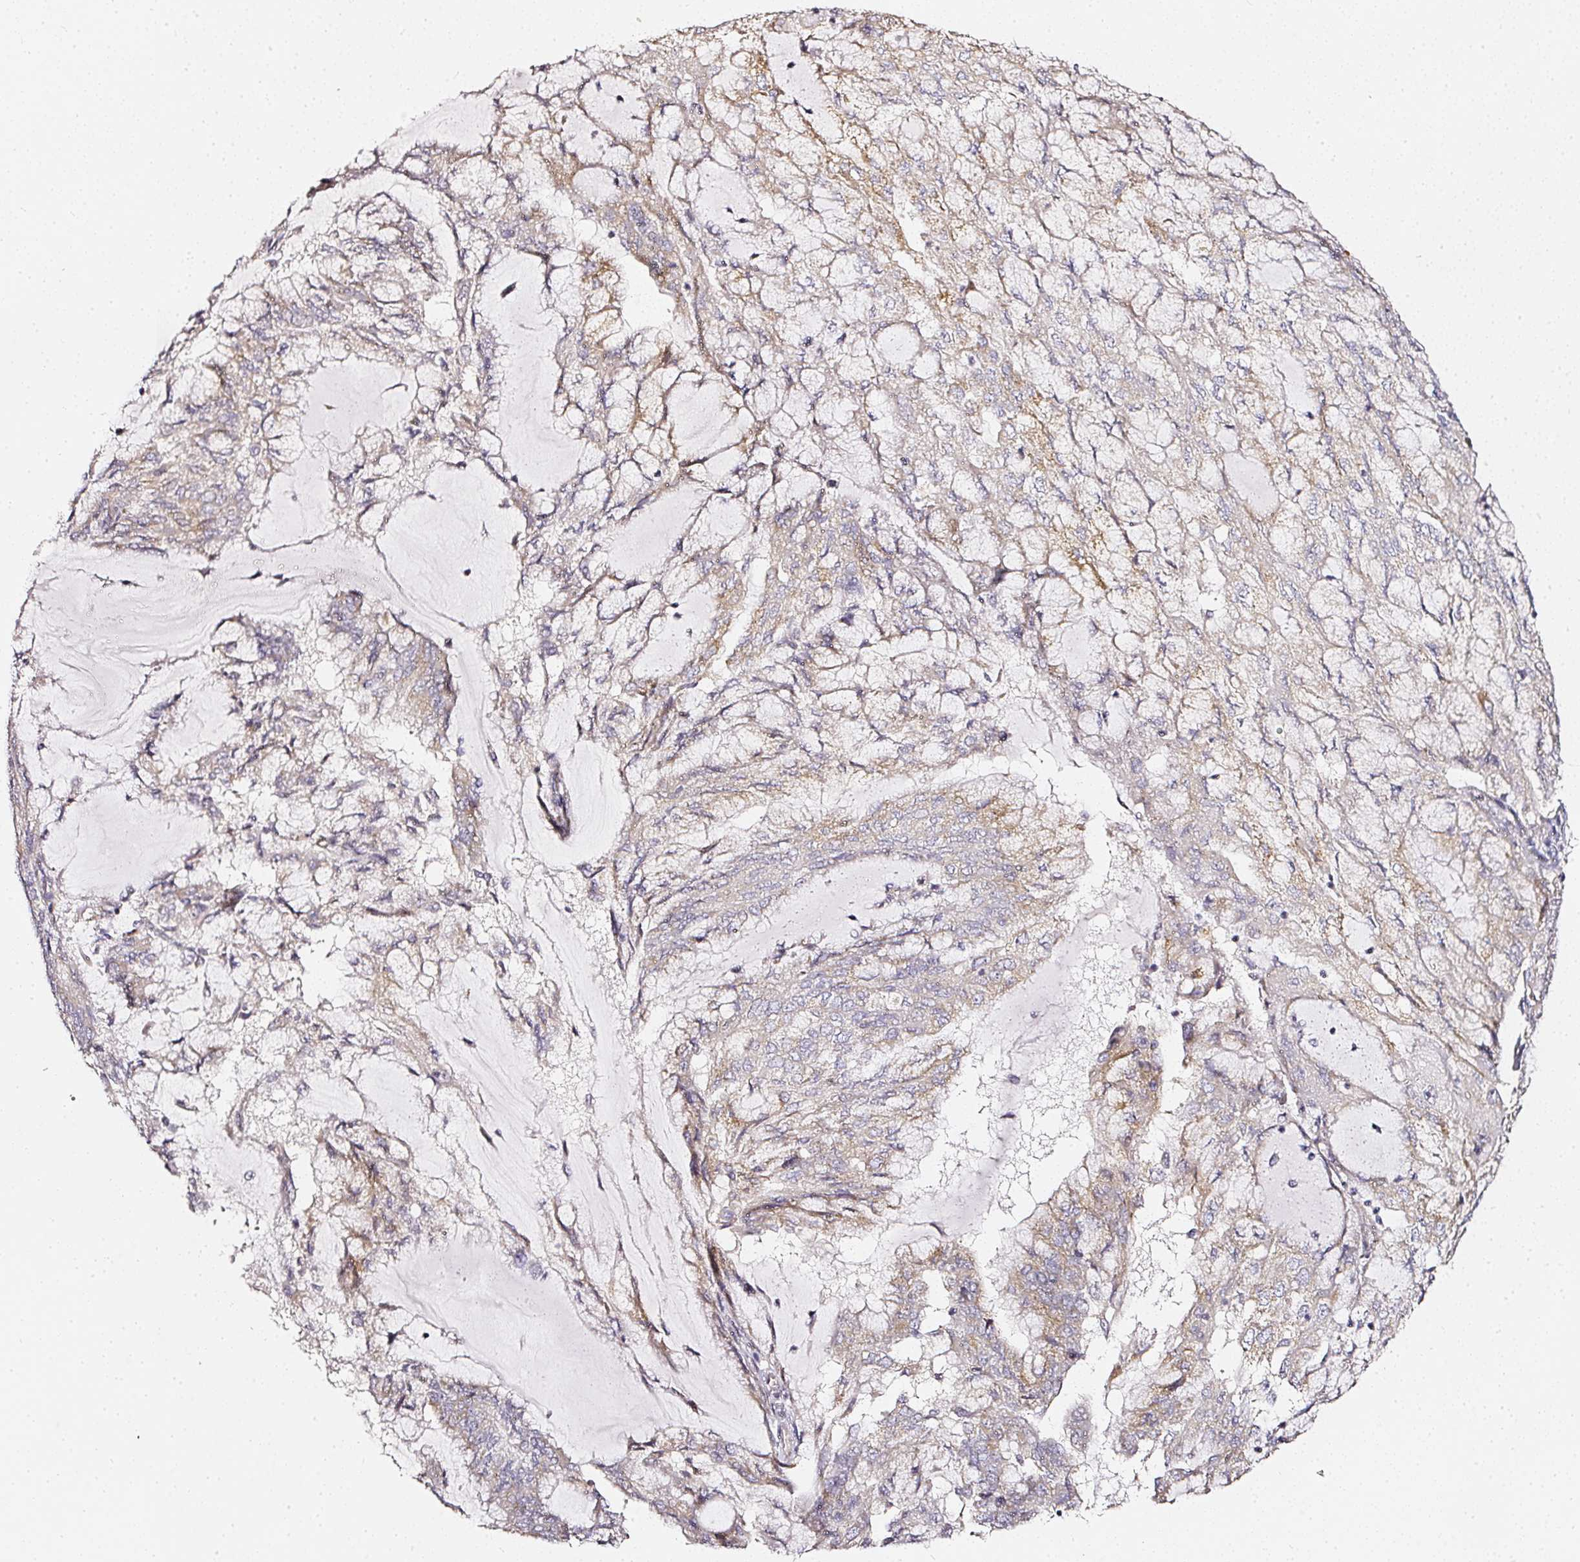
{"staining": {"intensity": "weak", "quantity": "25%-75%", "location": "cytoplasmic/membranous"}, "tissue": "endometrial cancer", "cell_type": "Tumor cells", "image_type": "cancer", "snomed": [{"axis": "morphology", "description": "Adenocarcinoma, NOS"}, {"axis": "topography", "description": "Endometrium"}], "caption": "Immunohistochemistry (IHC) of human endometrial cancer displays low levels of weak cytoplasmic/membranous positivity in approximately 25%-75% of tumor cells.", "gene": "NTRK1", "patient": {"sex": "female", "age": 81}}